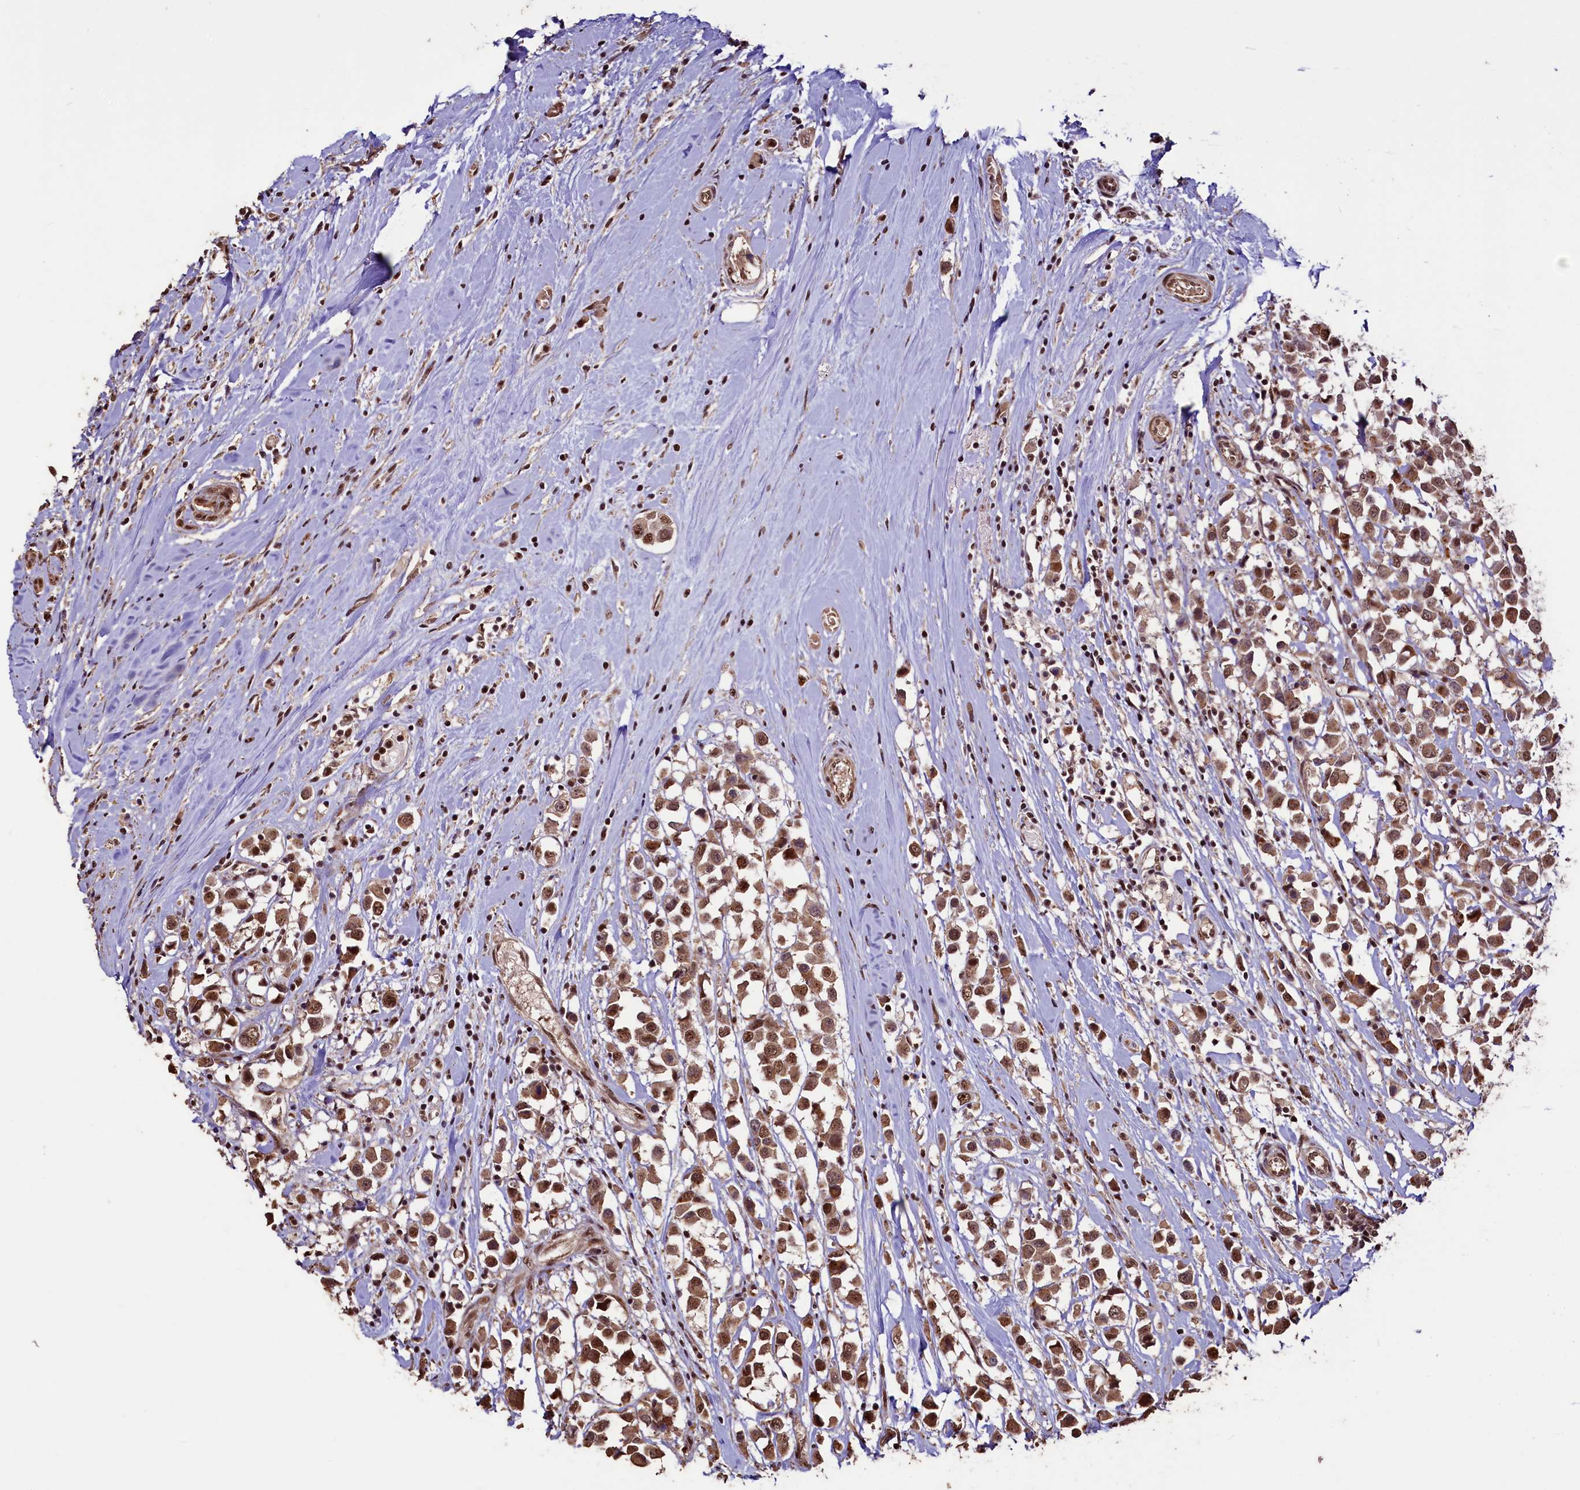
{"staining": {"intensity": "moderate", "quantity": ">75%", "location": "cytoplasmic/membranous,nuclear"}, "tissue": "breast cancer", "cell_type": "Tumor cells", "image_type": "cancer", "snomed": [{"axis": "morphology", "description": "Duct carcinoma"}, {"axis": "topography", "description": "Breast"}], "caption": "The immunohistochemical stain highlights moderate cytoplasmic/membranous and nuclear expression in tumor cells of breast invasive ductal carcinoma tissue.", "gene": "SFSWAP", "patient": {"sex": "female", "age": 61}}